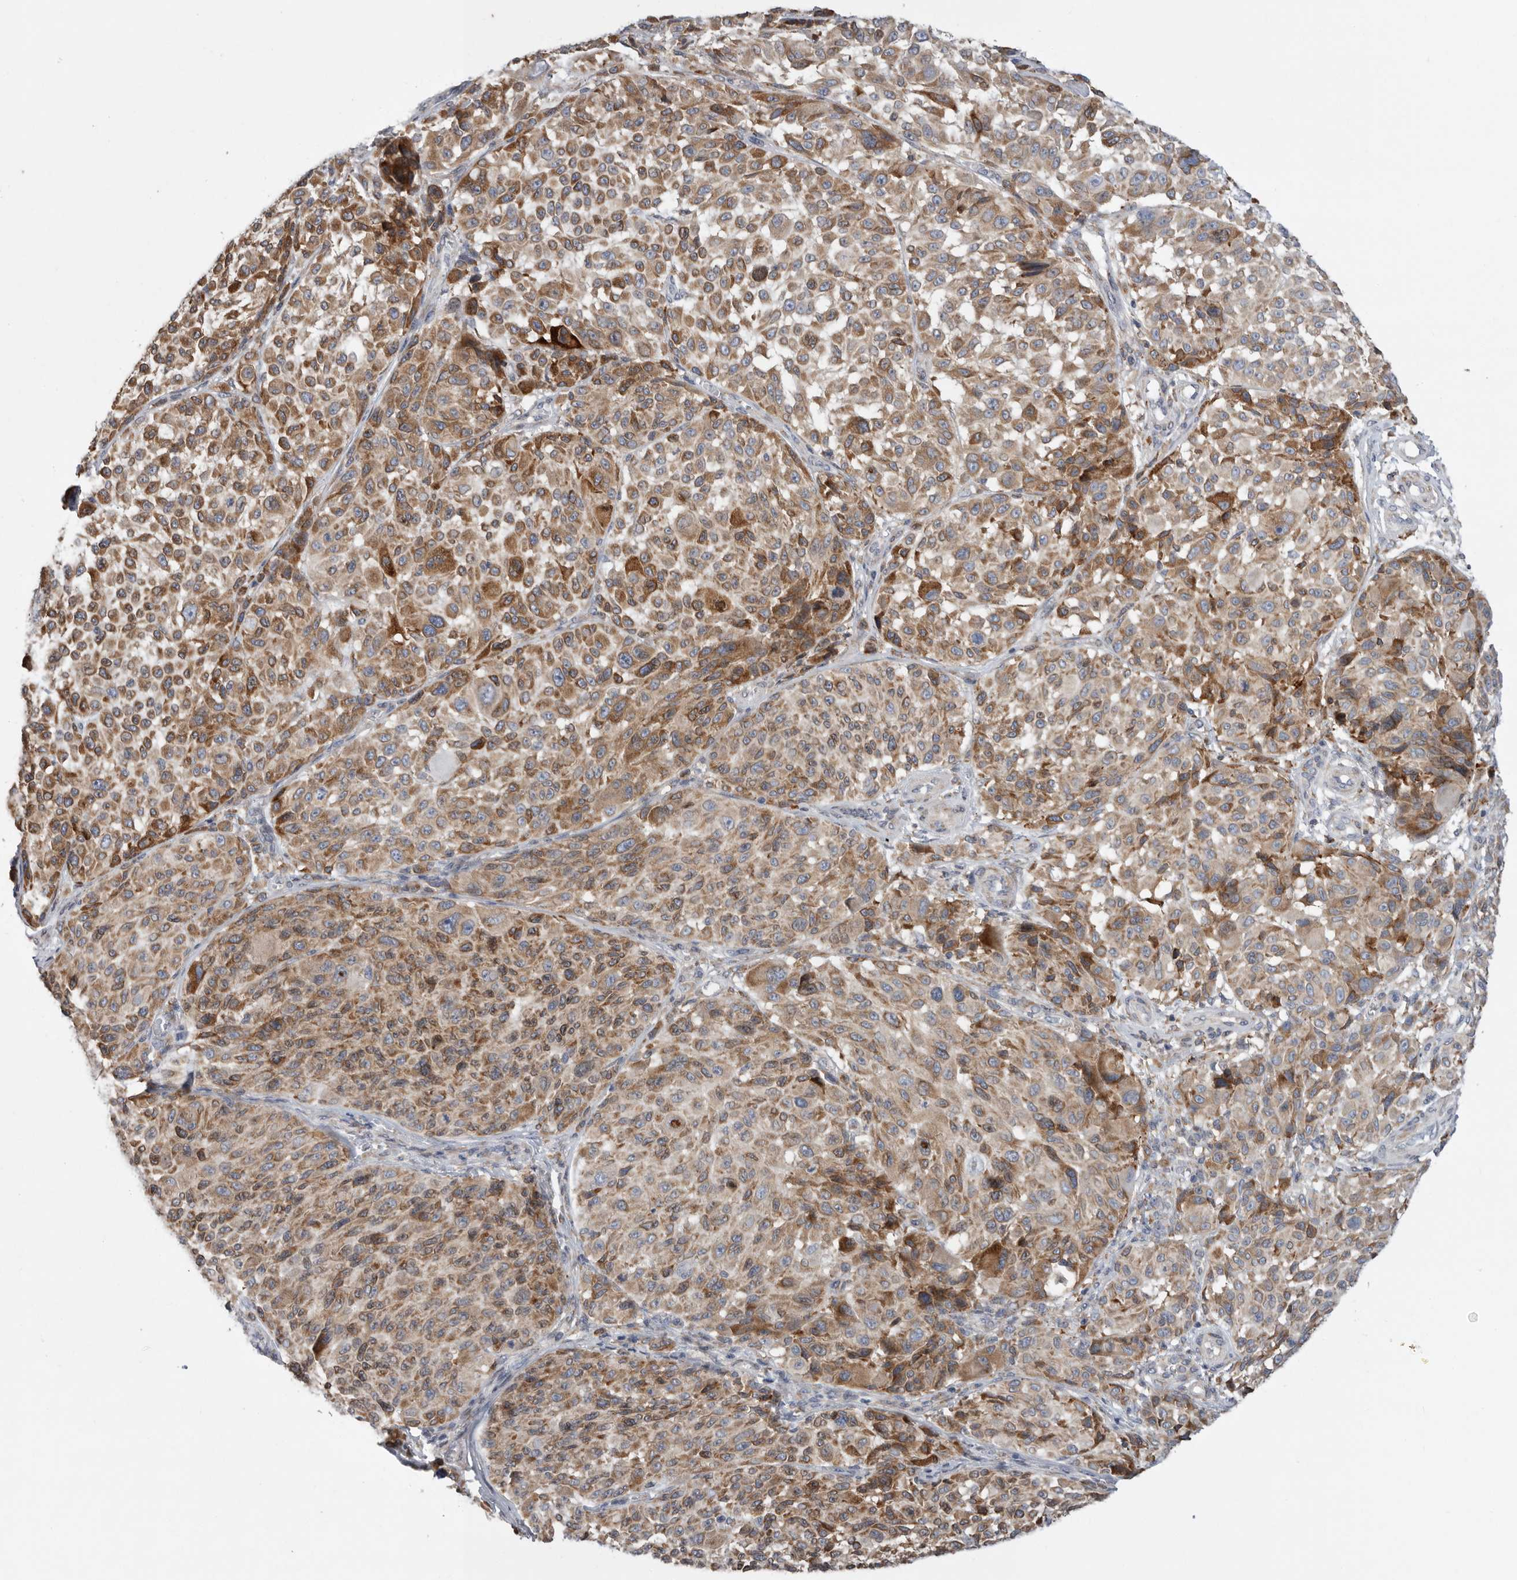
{"staining": {"intensity": "moderate", "quantity": ">75%", "location": "cytoplasmic/membranous"}, "tissue": "melanoma", "cell_type": "Tumor cells", "image_type": "cancer", "snomed": [{"axis": "morphology", "description": "Malignant melanoma, NOS"}, {"axis": "topography", "description": "Skin"}], "caption": "Immunohistochemistry (IHC) micrograph of neoplastic tissue: melanoma stained using immunohistochemistry (IHC) exhibits medium levels of moderate protein expression localized specifically in the cytoplasmic/membranous of tumor cells, appearing as a cytoplasmic/membranous brown color.", "gene": "GANAB", "patient": {"sex": "male", "age": 83}}